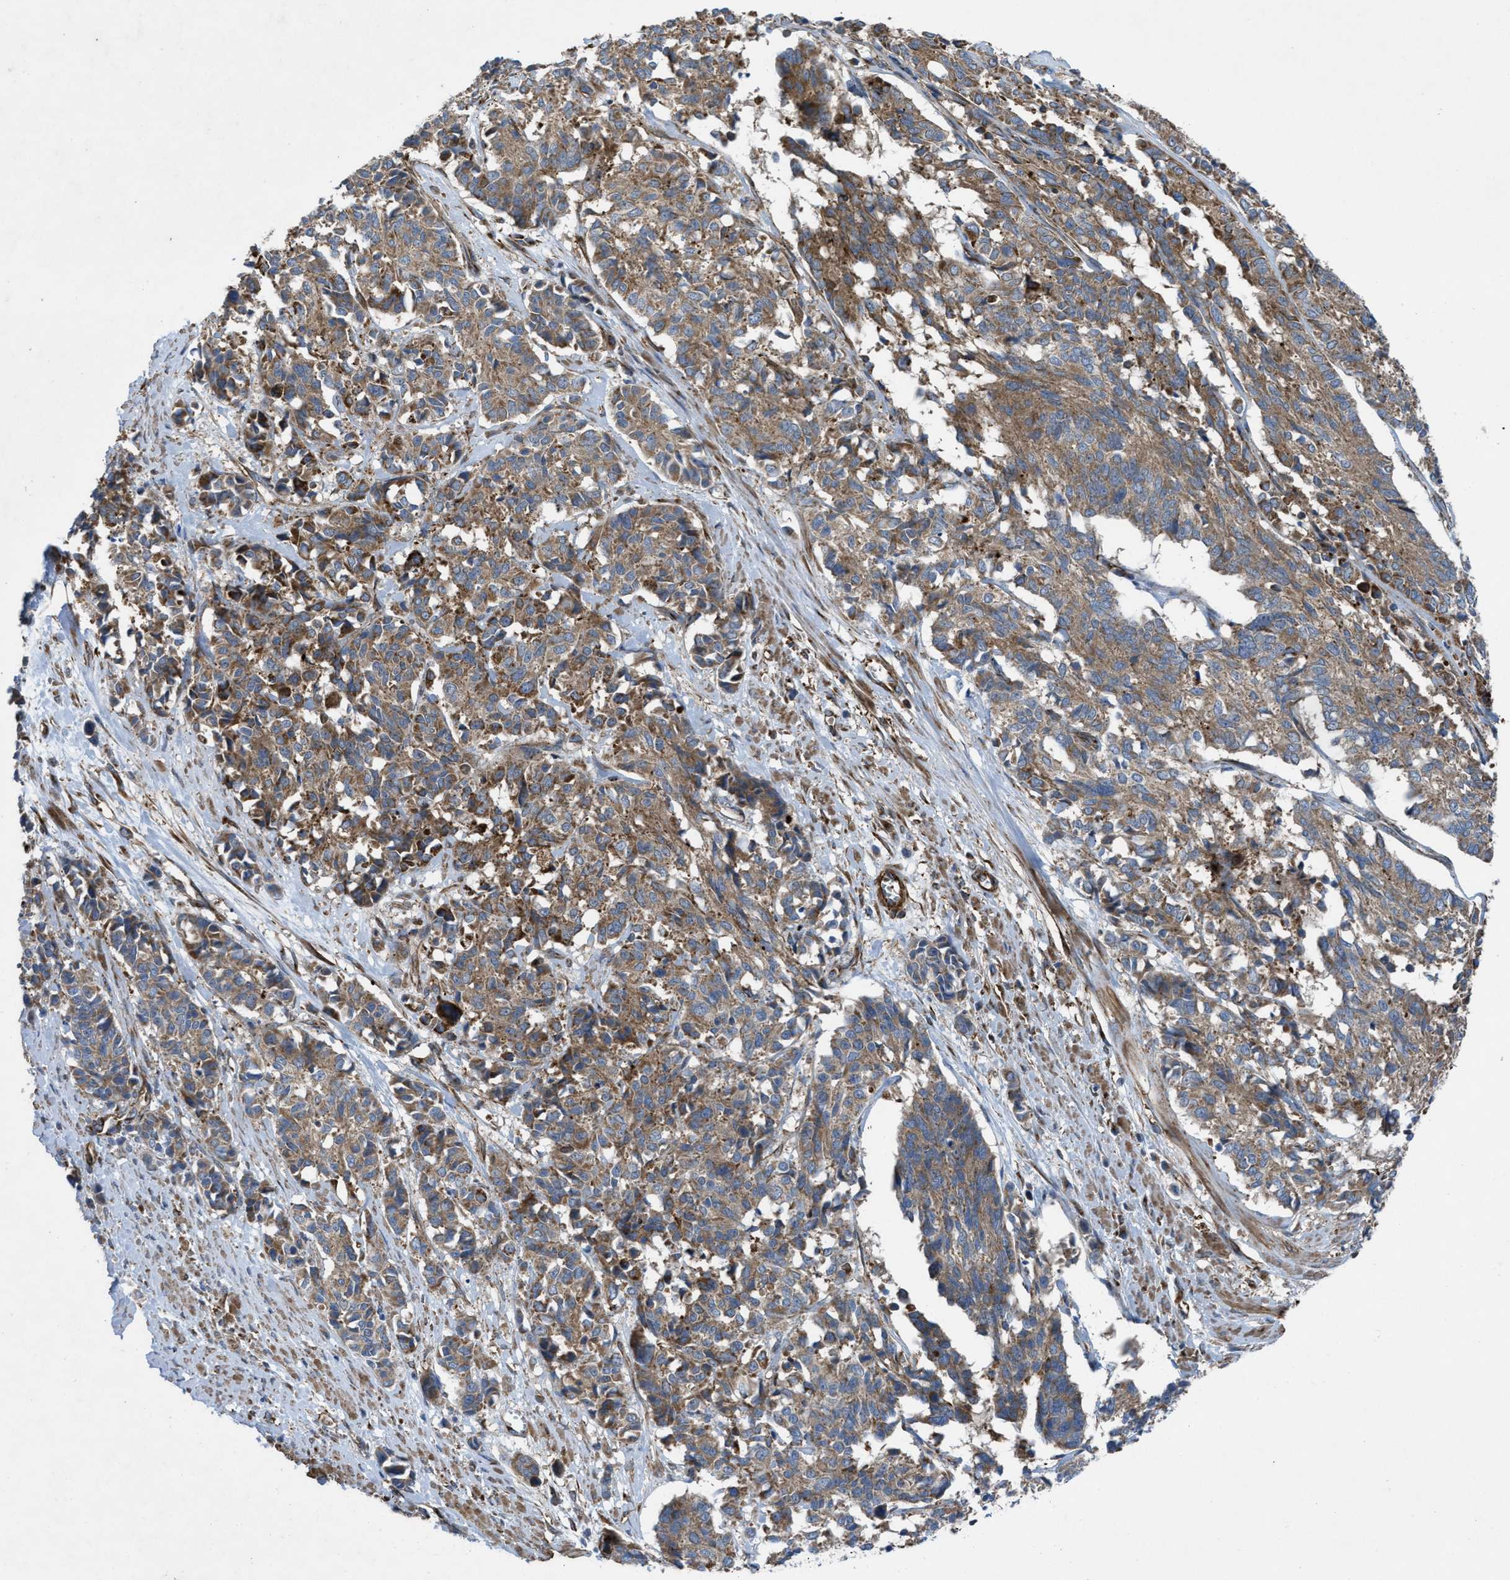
{"staining": {"intensity": "moderate", "quantity": ">75%", "location": "cytoplasmic/membranous"}, "tissue": "cervical cancer", "cell_type": "Tumor cells", "image_type": "cancer", "snomed": [{"axis": "morphology", "description": "Squamous cell carcinoma, NOS"}, {"axis": "topography", "description": "Cervix"}], "caption": "Protein expression analysis of squamous cell carcinoma (cervical) reveals moderate cytoplasmic/membranous expression in approximately >75% of tumor cells.", "gene": "SLC6A9", "patient": {"sex": "female", "age": 35}}